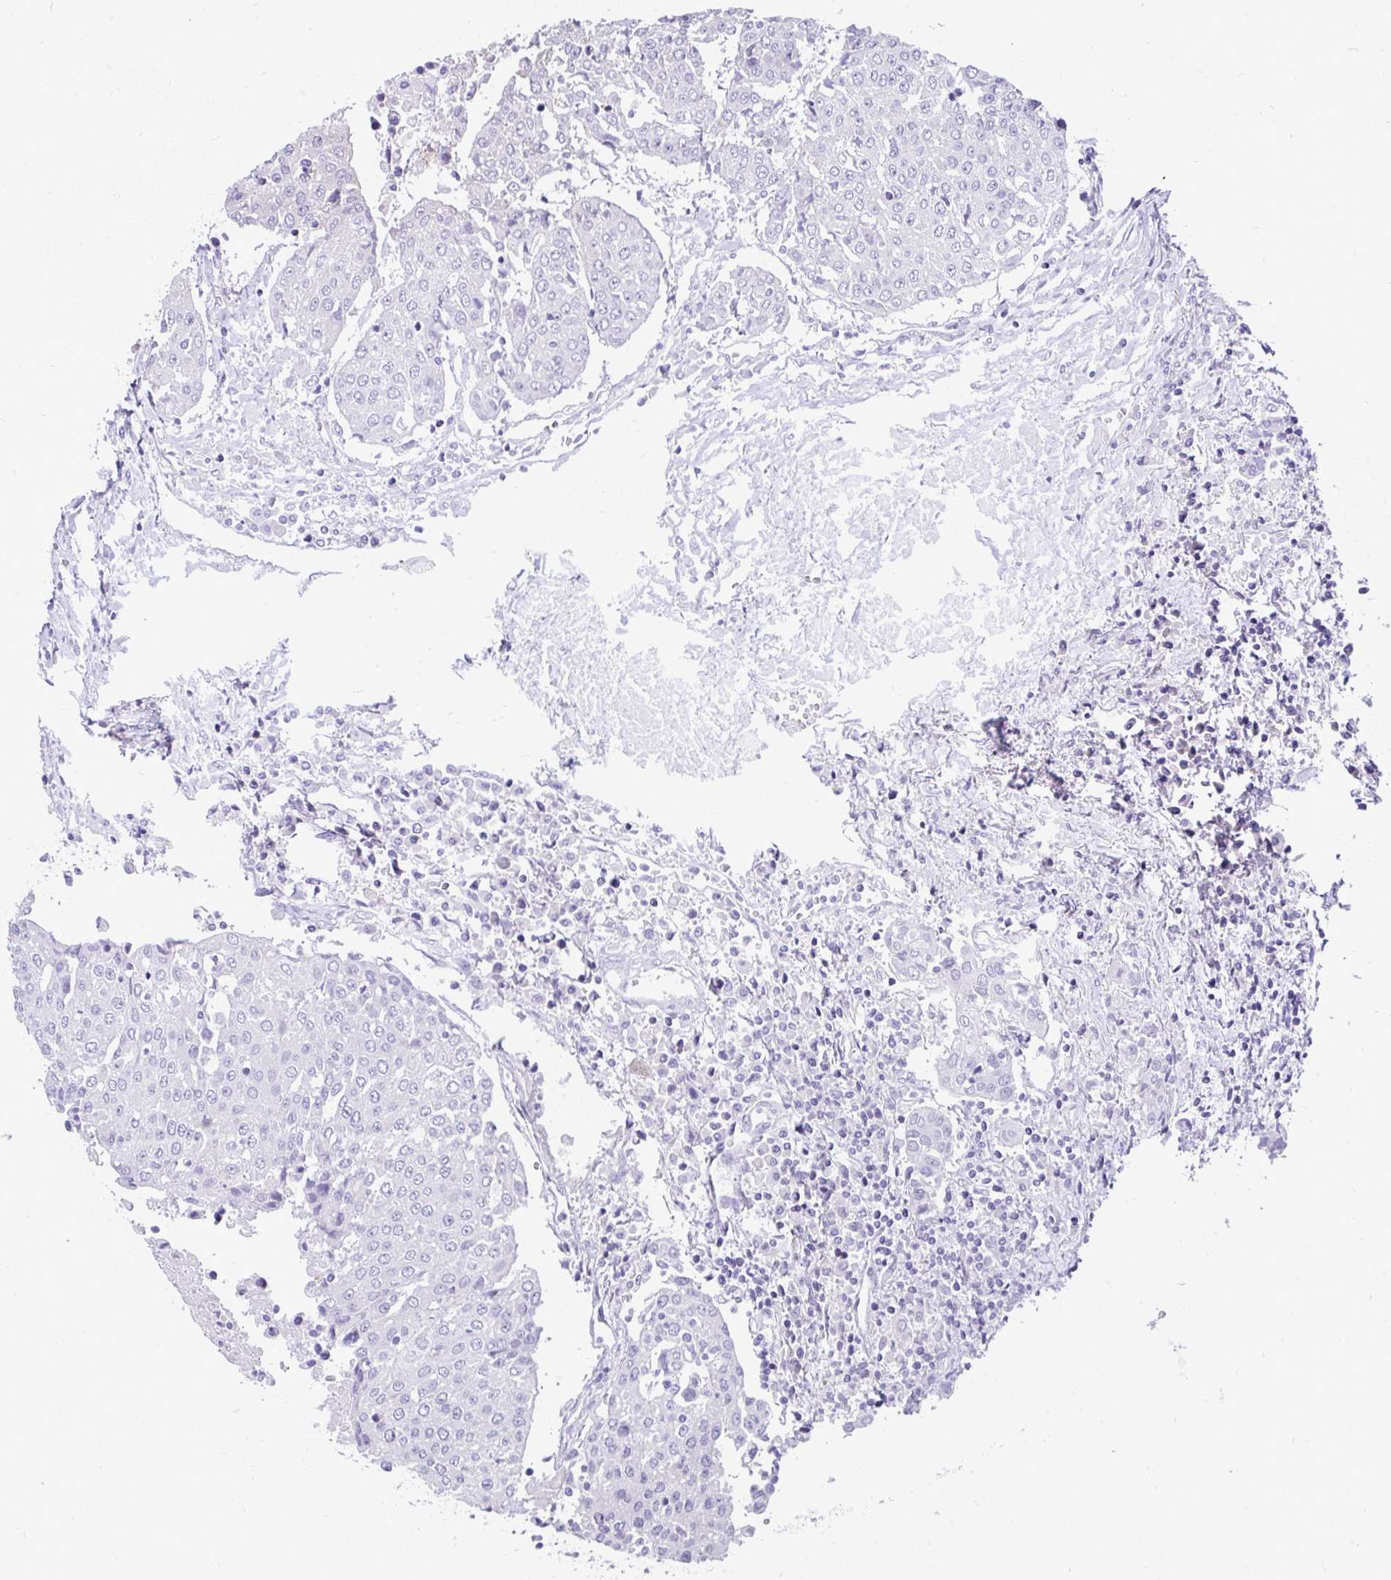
{"staining": {"intensity": "negative", "quantity": "none", "location": "none"}, "tissue": "urothelial cancer", "cell_type": "Tumor cells", "image_type": "cancer", "snomed": [{"axis": "morphology", "description": "Urothelial carcinoma, High grade"}, {"axis": "topography", "description": "Urinary bladder"}], "caption": "There is no significant staining in tumor cells of high-grade urothelial carcinoma. The staining was performed using DAB to visualize the protein expression in brown, while the nuclei were stained in blue with hematoxylin (Magnification: 20x).", "gene": "INTS5", "patient": {"sex": "female", "age": 85}}